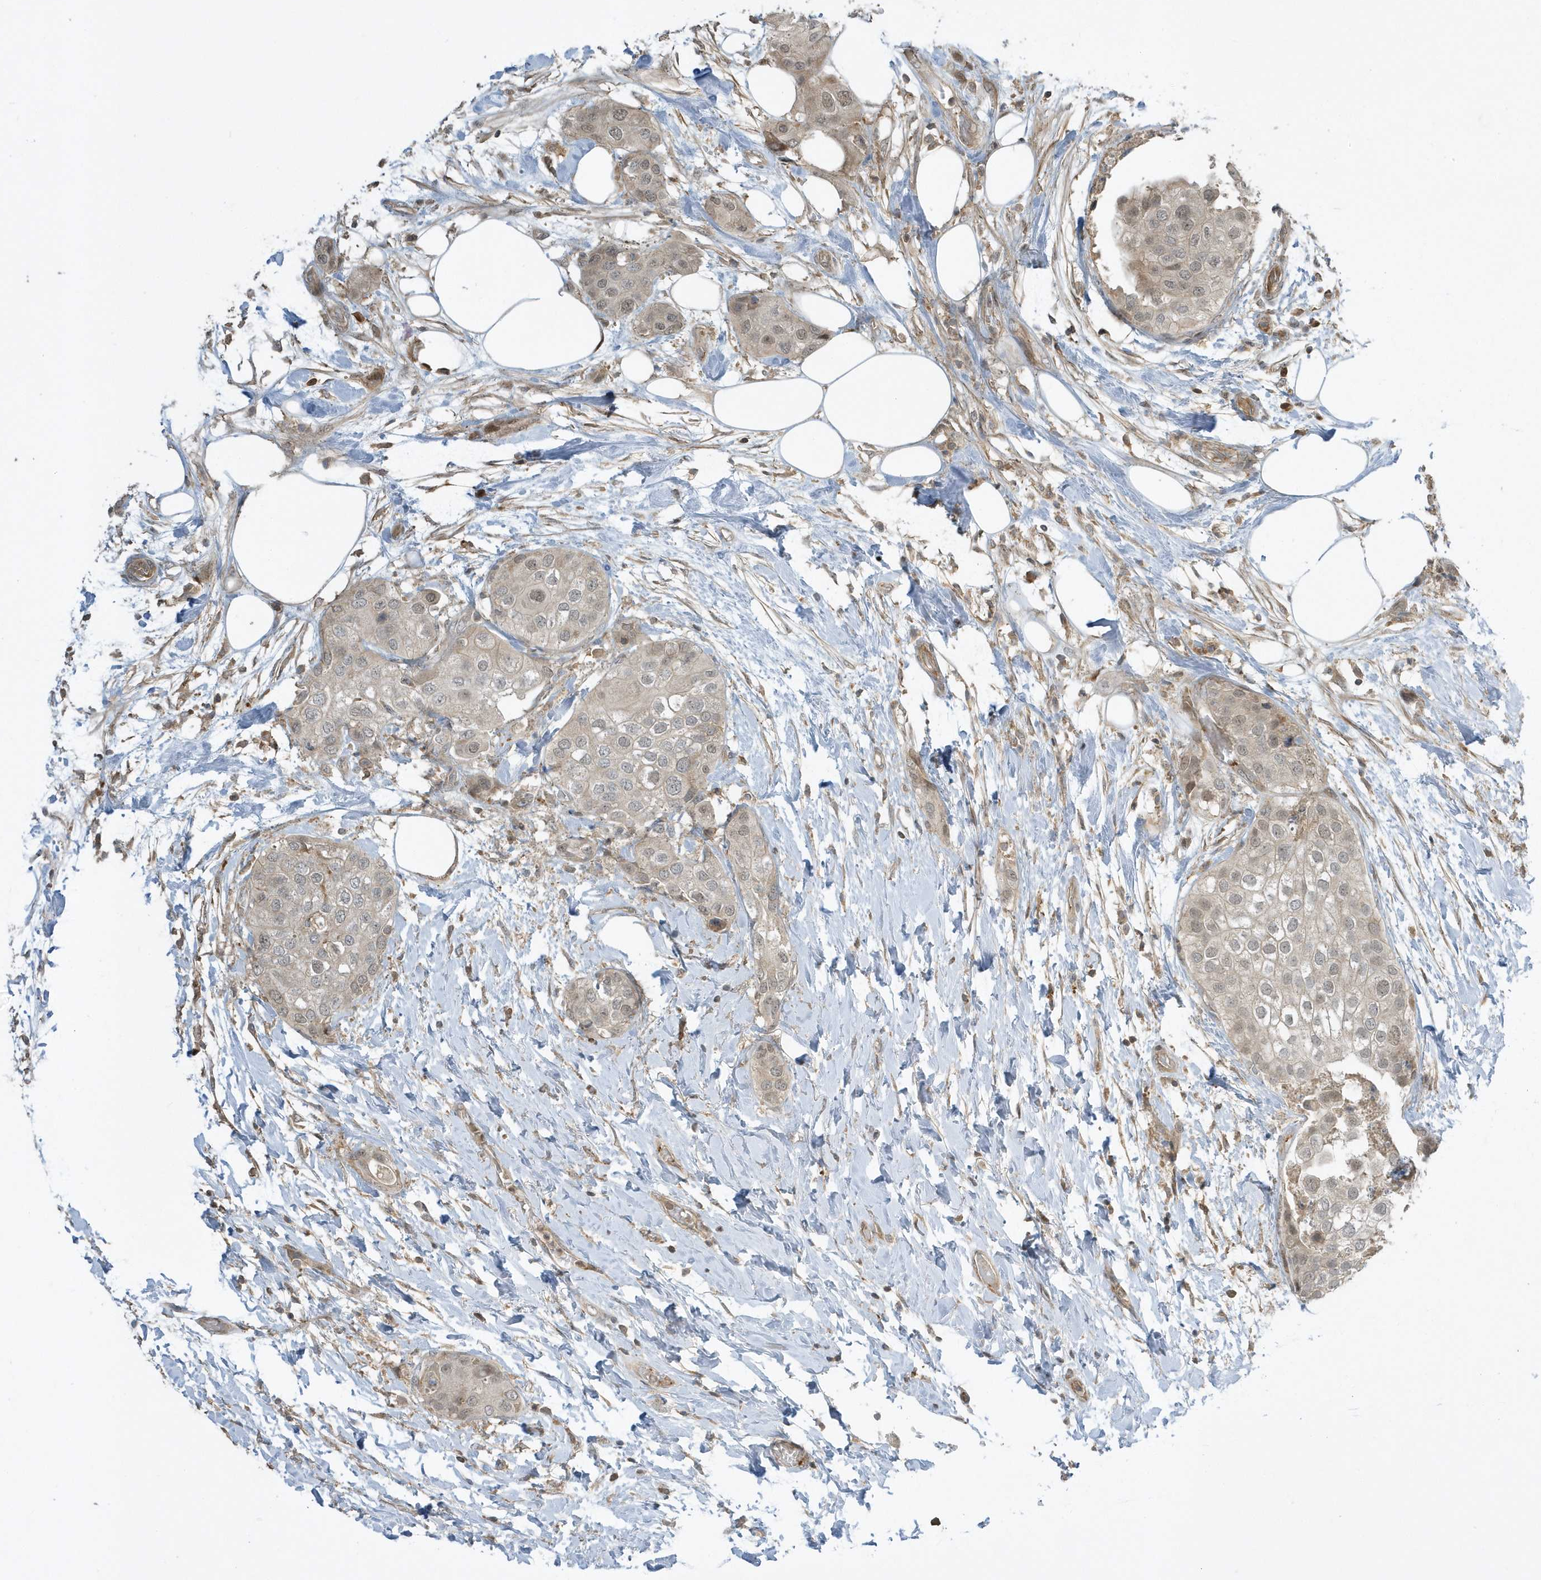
{"staining": {"intensity": "weak", "quantity": "25%-75%", "location": "nuclear"}, "tissue": "urothelial cancer", "cell_type": "Tumor cells", "image_type": "cancer", "snomed": [{"axis": "morphology", "description": "Urothelial carcinoma, High grade"}, {"axis": "topography", "description": "Urinary bladder"}], "caption": "A histopathology image showing weak nuclear expression in about 25%-75% of tumor cells in urothelial carcinoma (high-grade), as visualized by brown immunohistochemical staining.", "gene": "ZBTB8A", "patient": {"sex": "male", "age": 64}}